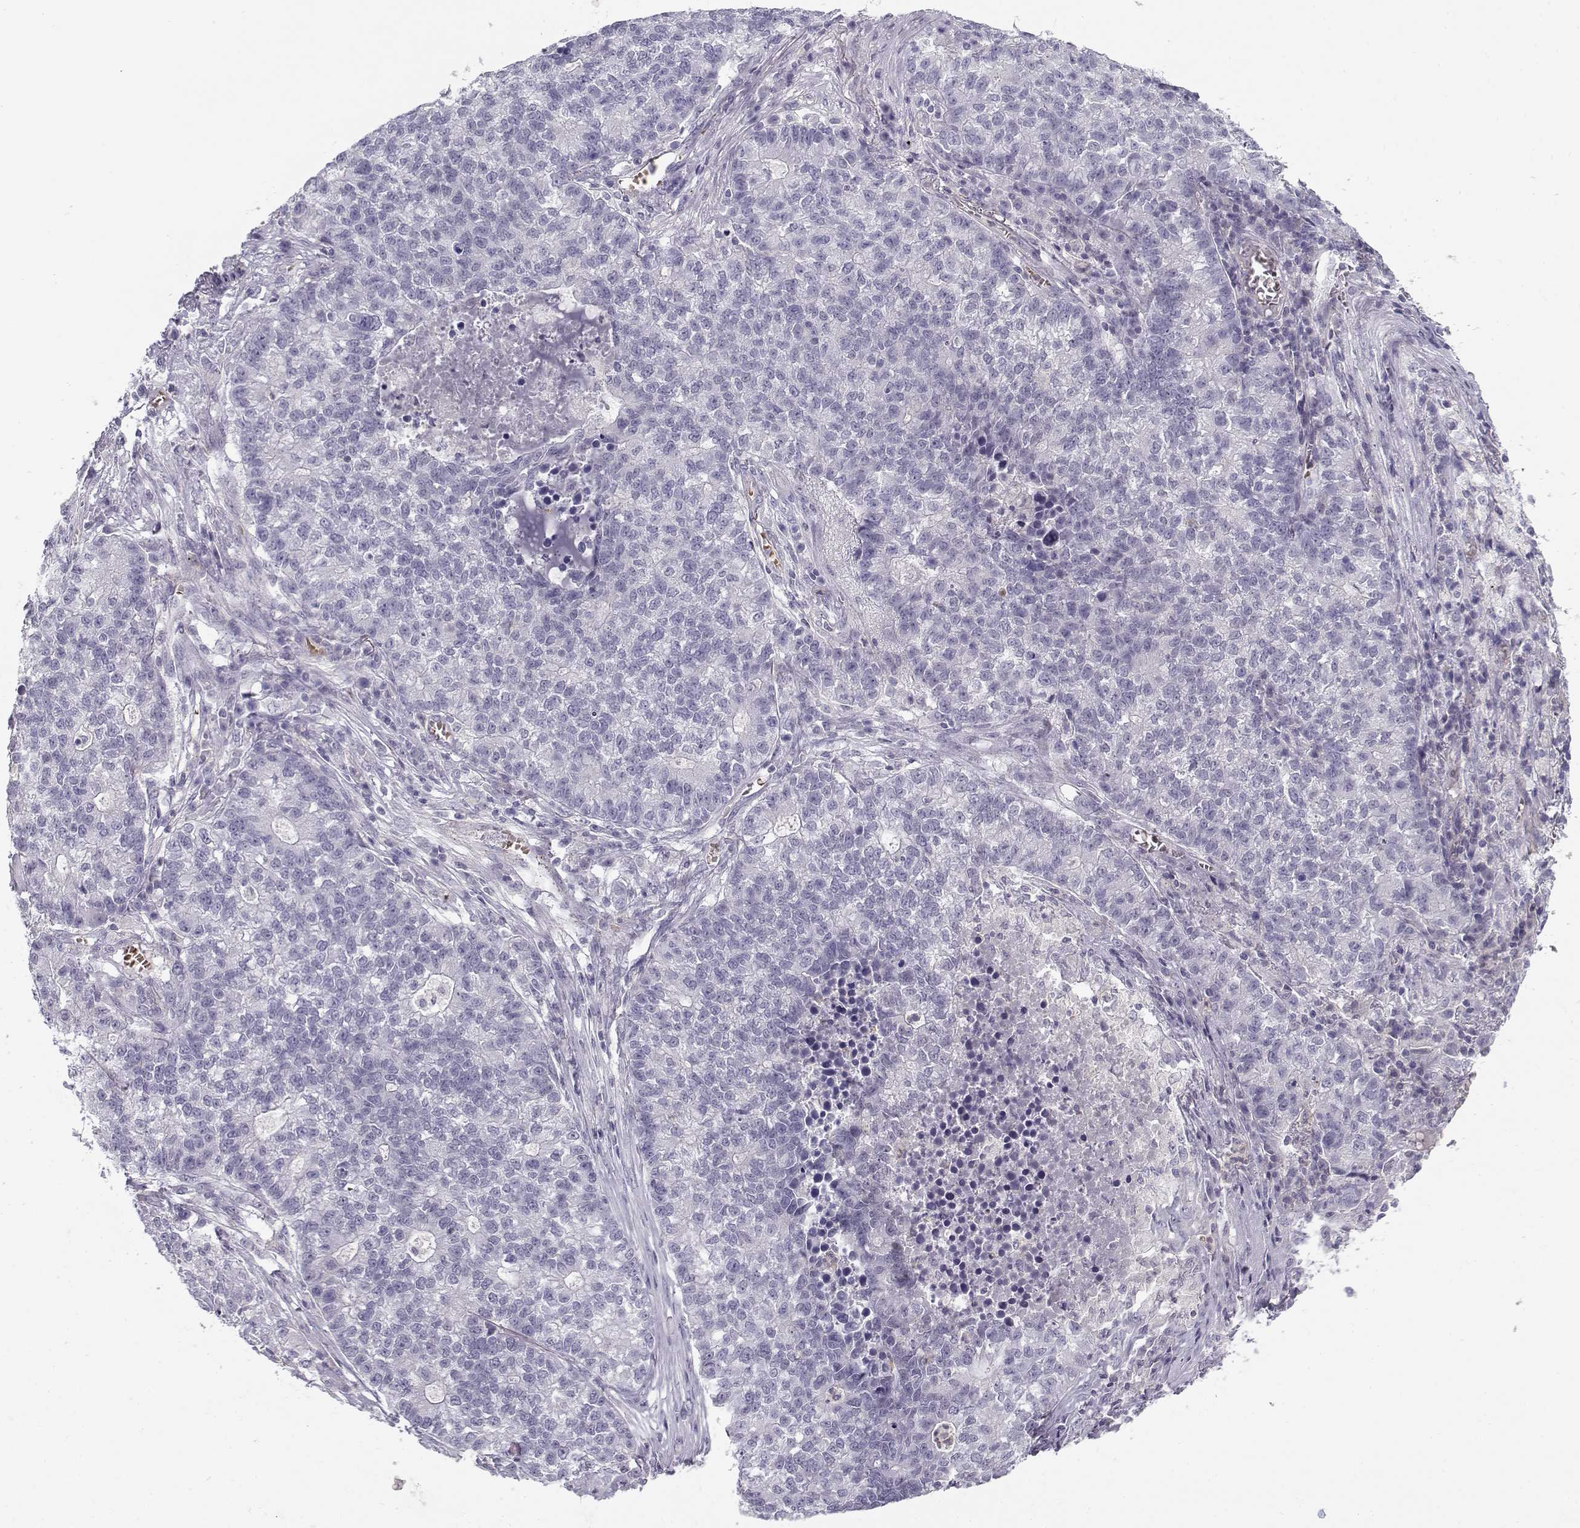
{"staining": {"intensity": "negative", "quantity": "none", "location": "none"}, "tissue": "lung cancer", "cell_type": "Tumor cells", "image_type": "cancer", "snomed": [{"axis": "morphology", "description": "Adenocarcinoma, NOS"}, {"axis": "topography", "description": "Lung"}], "caption": "High power microscopy photomicrograph of an immunohistochemistry (IHC) histopathology image of lung cancer (adenocarcinoma), revealing no significant staining in tumor cells.", "gene": "MYO1A", "patient": {"sex": "male", "age": 57}}